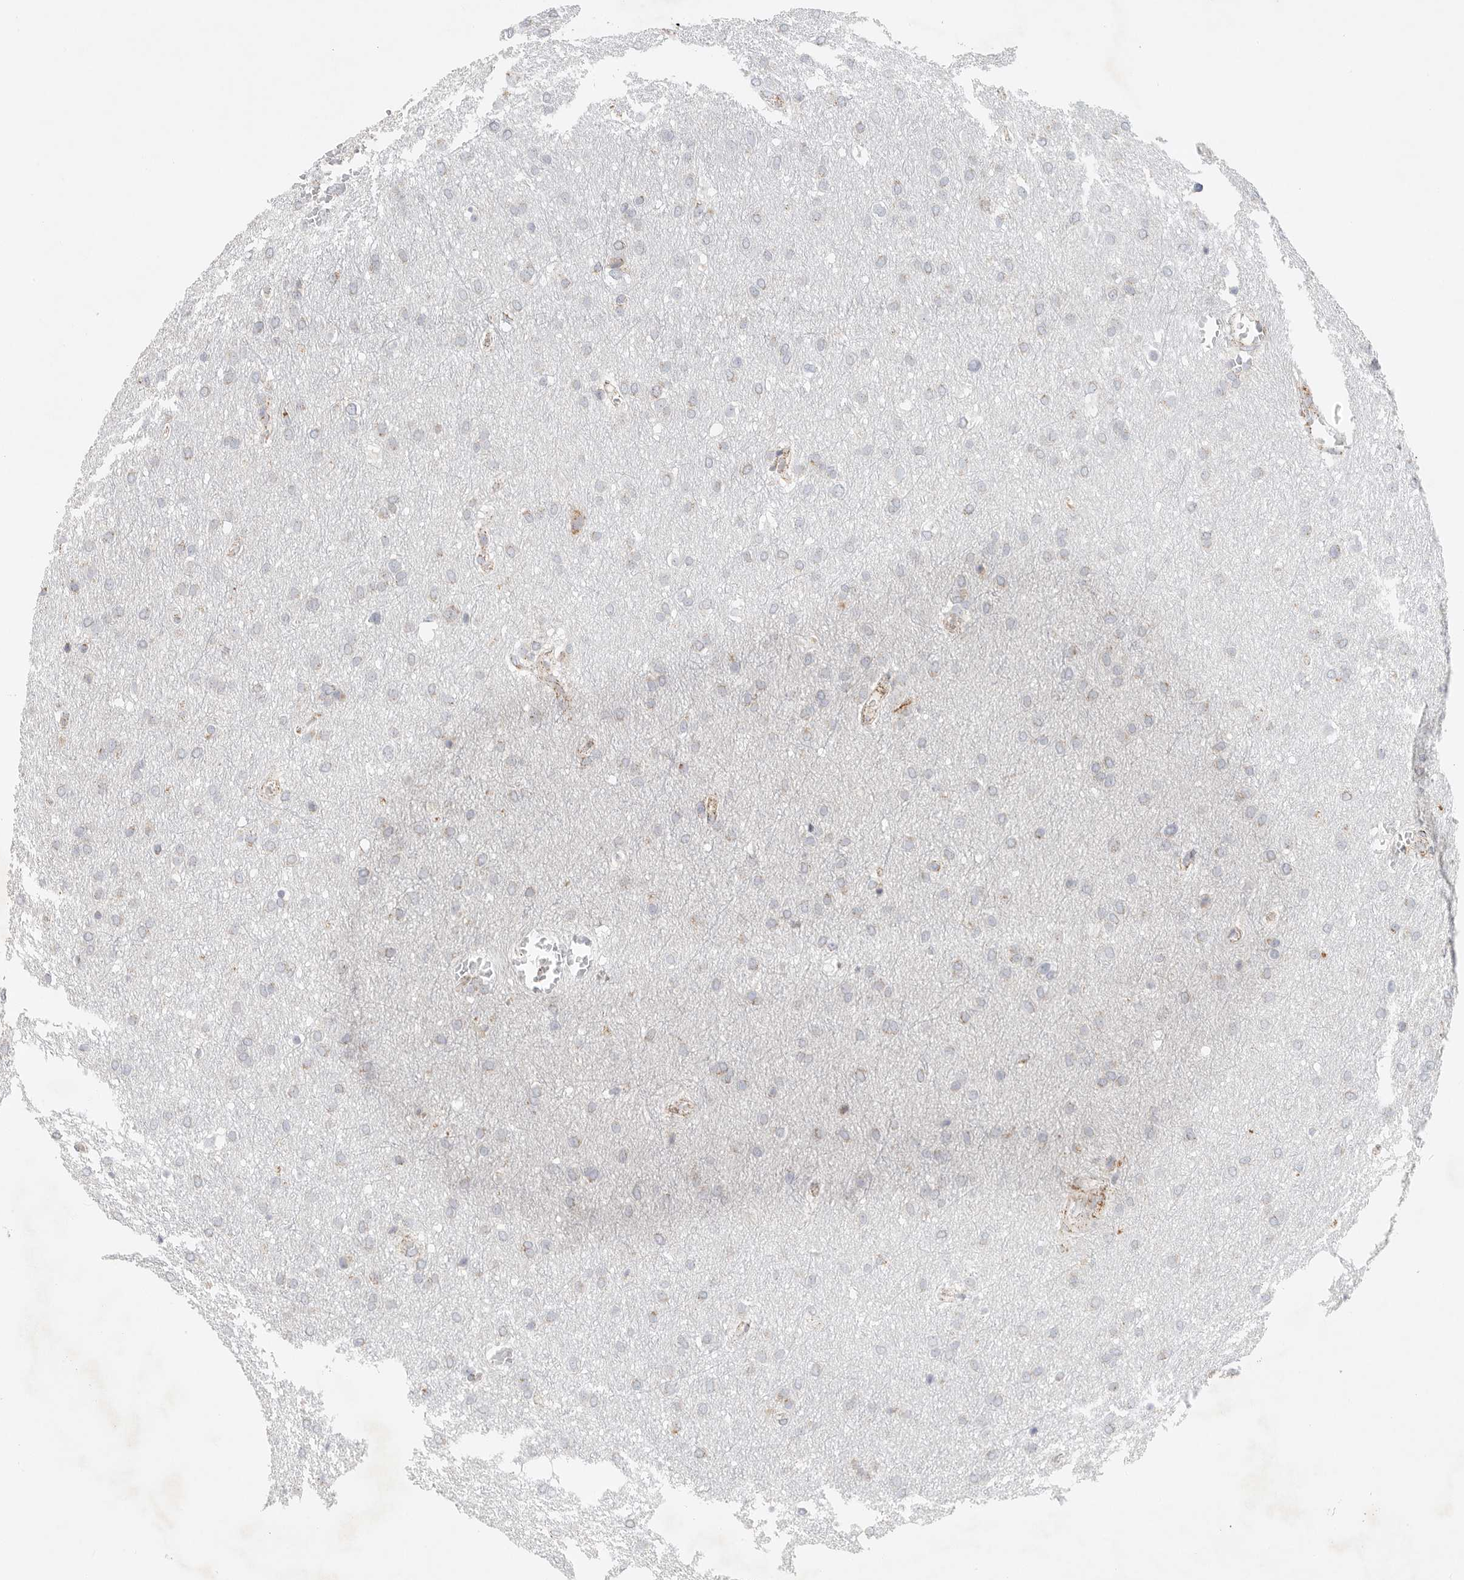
{"staining": {"intensity": "weak", "quantity": "<25%", "location": "cytoplasmic/membranous"}, "tissue": "glioma", "cell_type": "Tumor cells", "image_type": "cancer", "snomed": [{"axis": "morphology", "description": "Glioma, malignant, Low grade"}, {"axis": "topography", "description": "Brain"}], "caption": "An image of human low-grade glioma (malignant) is negative for staining in tumor cells.", "gene": "SLC25A26", "patient": {"sex": "female", "age": 37}}